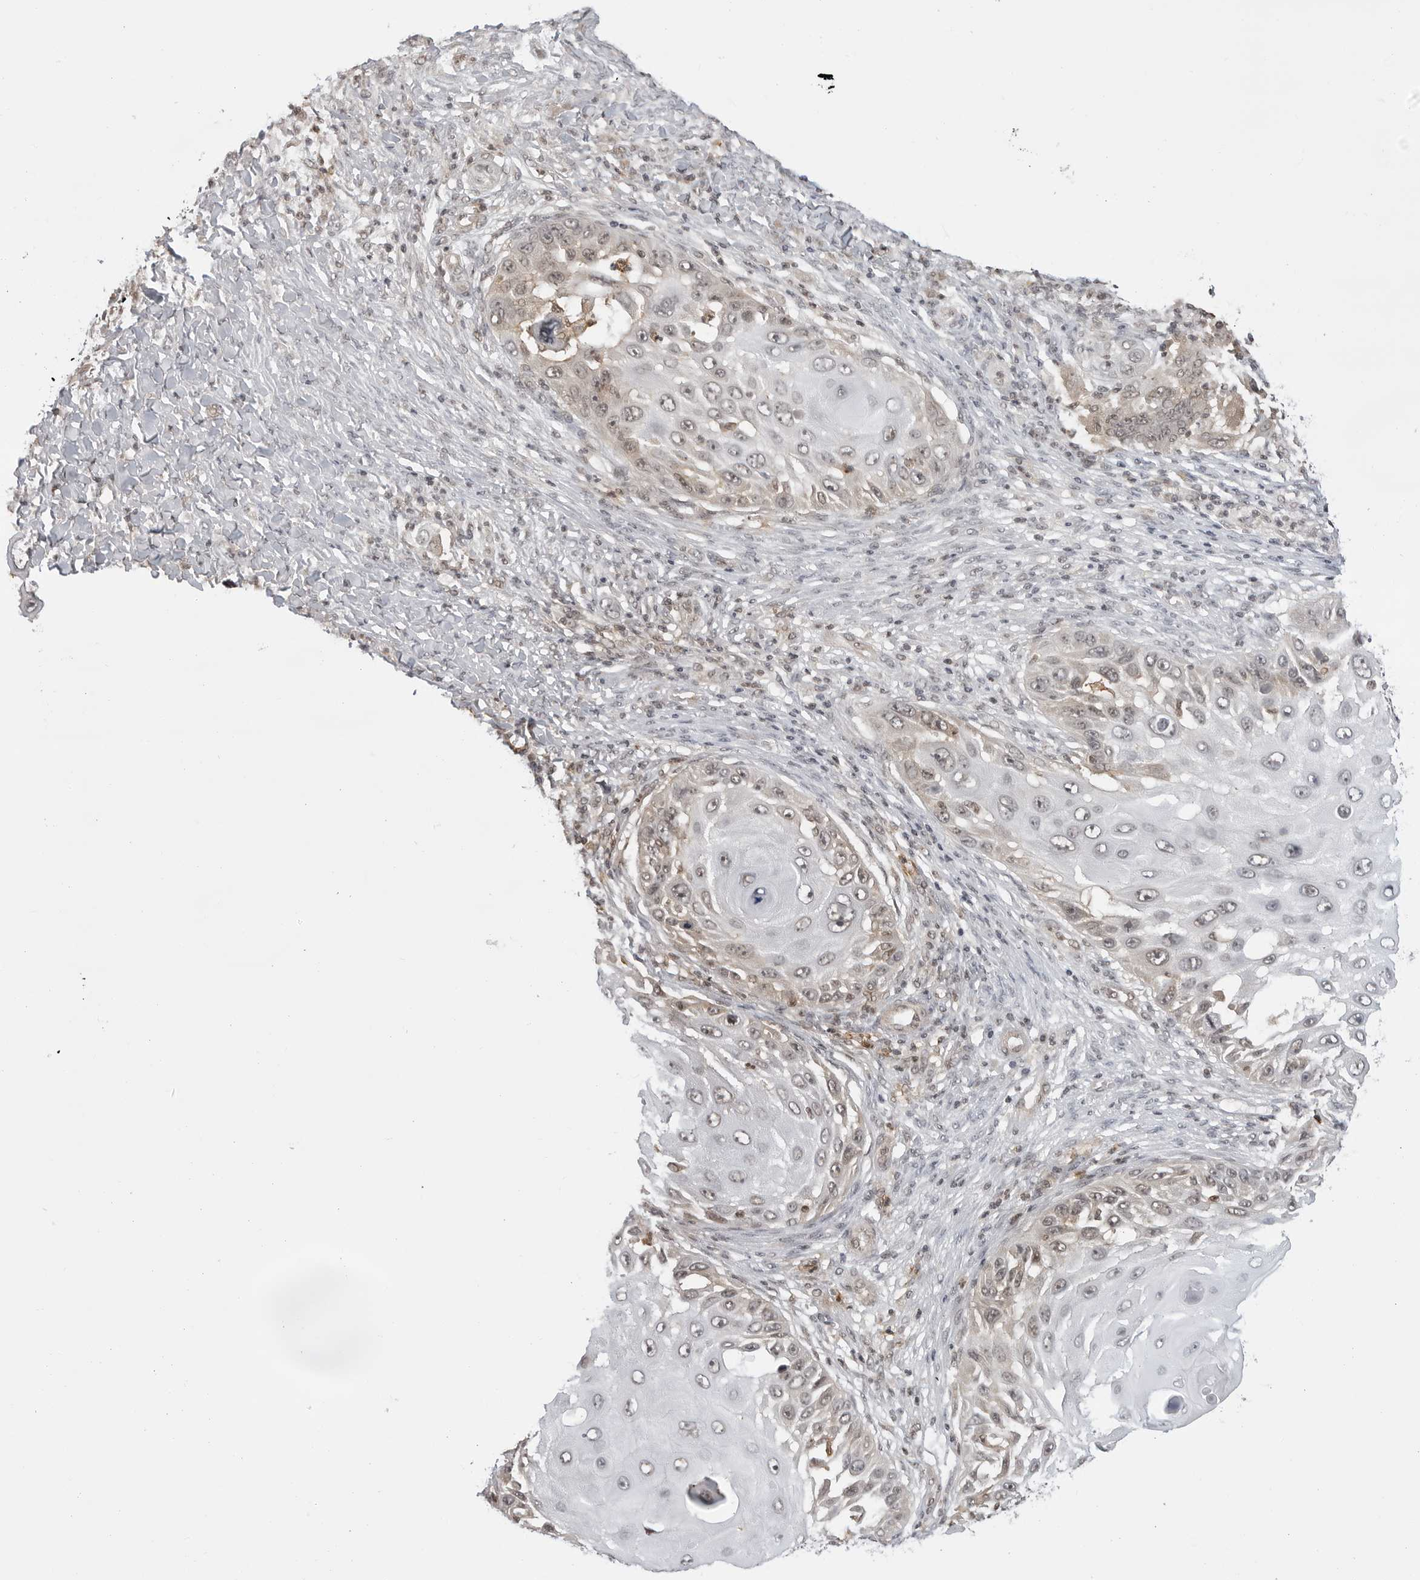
{"staining": {"intensity": "weak", "quantity": "<25%", "location": "cytoplasmic/membranous,nuclear"}, "tissue": "skin cancer", "cell_type": "Tumor cells", "image_type": "cancer", "snomed": [{"axis": "morphology", "description": "Squamous cell carcinoma, NOS"}, {"axis": "topography", "description": "Skin"}], "caption": "A high-resolution micrograph shows IHC staining of squamous cell carcinoma (skin), which displays no significant positivity in tumor cells.", "gene": "C8orf33", "patient": {"sex": "female", "age": 44}}